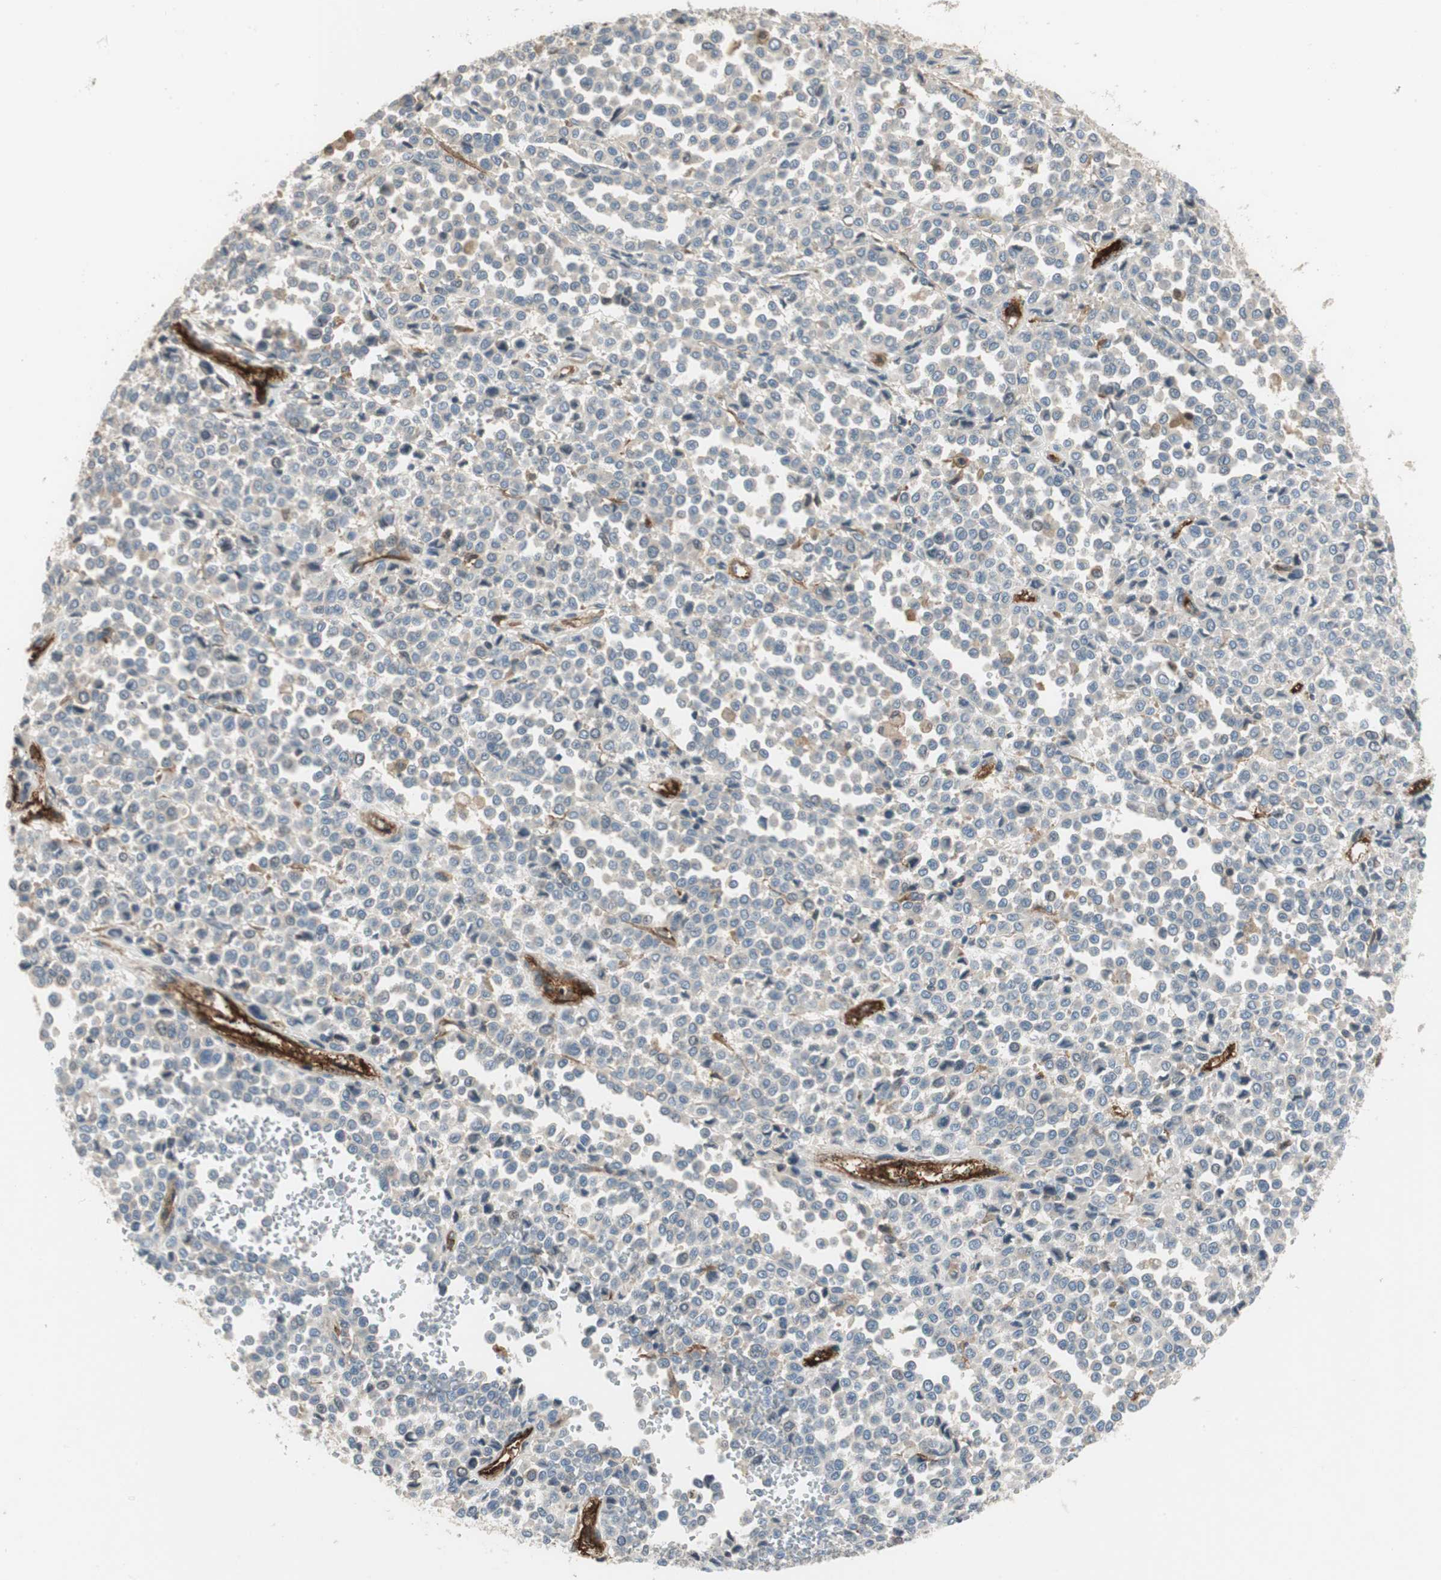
{"staining": {"intensity": "negative", "quantity": "none", "location": "none"}, "tissue": "melanoma", "cell_type": "Tumor cells", "image_type": "cancer", "snomed": [{"axis": "morphology", "description": "Malignant melanoma, Metastatic site"}, {"axis": "topography", "description": "Pancreas"}], "caption": "Tumor cells are negative for protein expression in human malignant melanoma (metastatic site). (IHC, brightfield microscopy, high magnification).", "gene": "ALPL", "patient": {"sex": "female", "age": 30}}